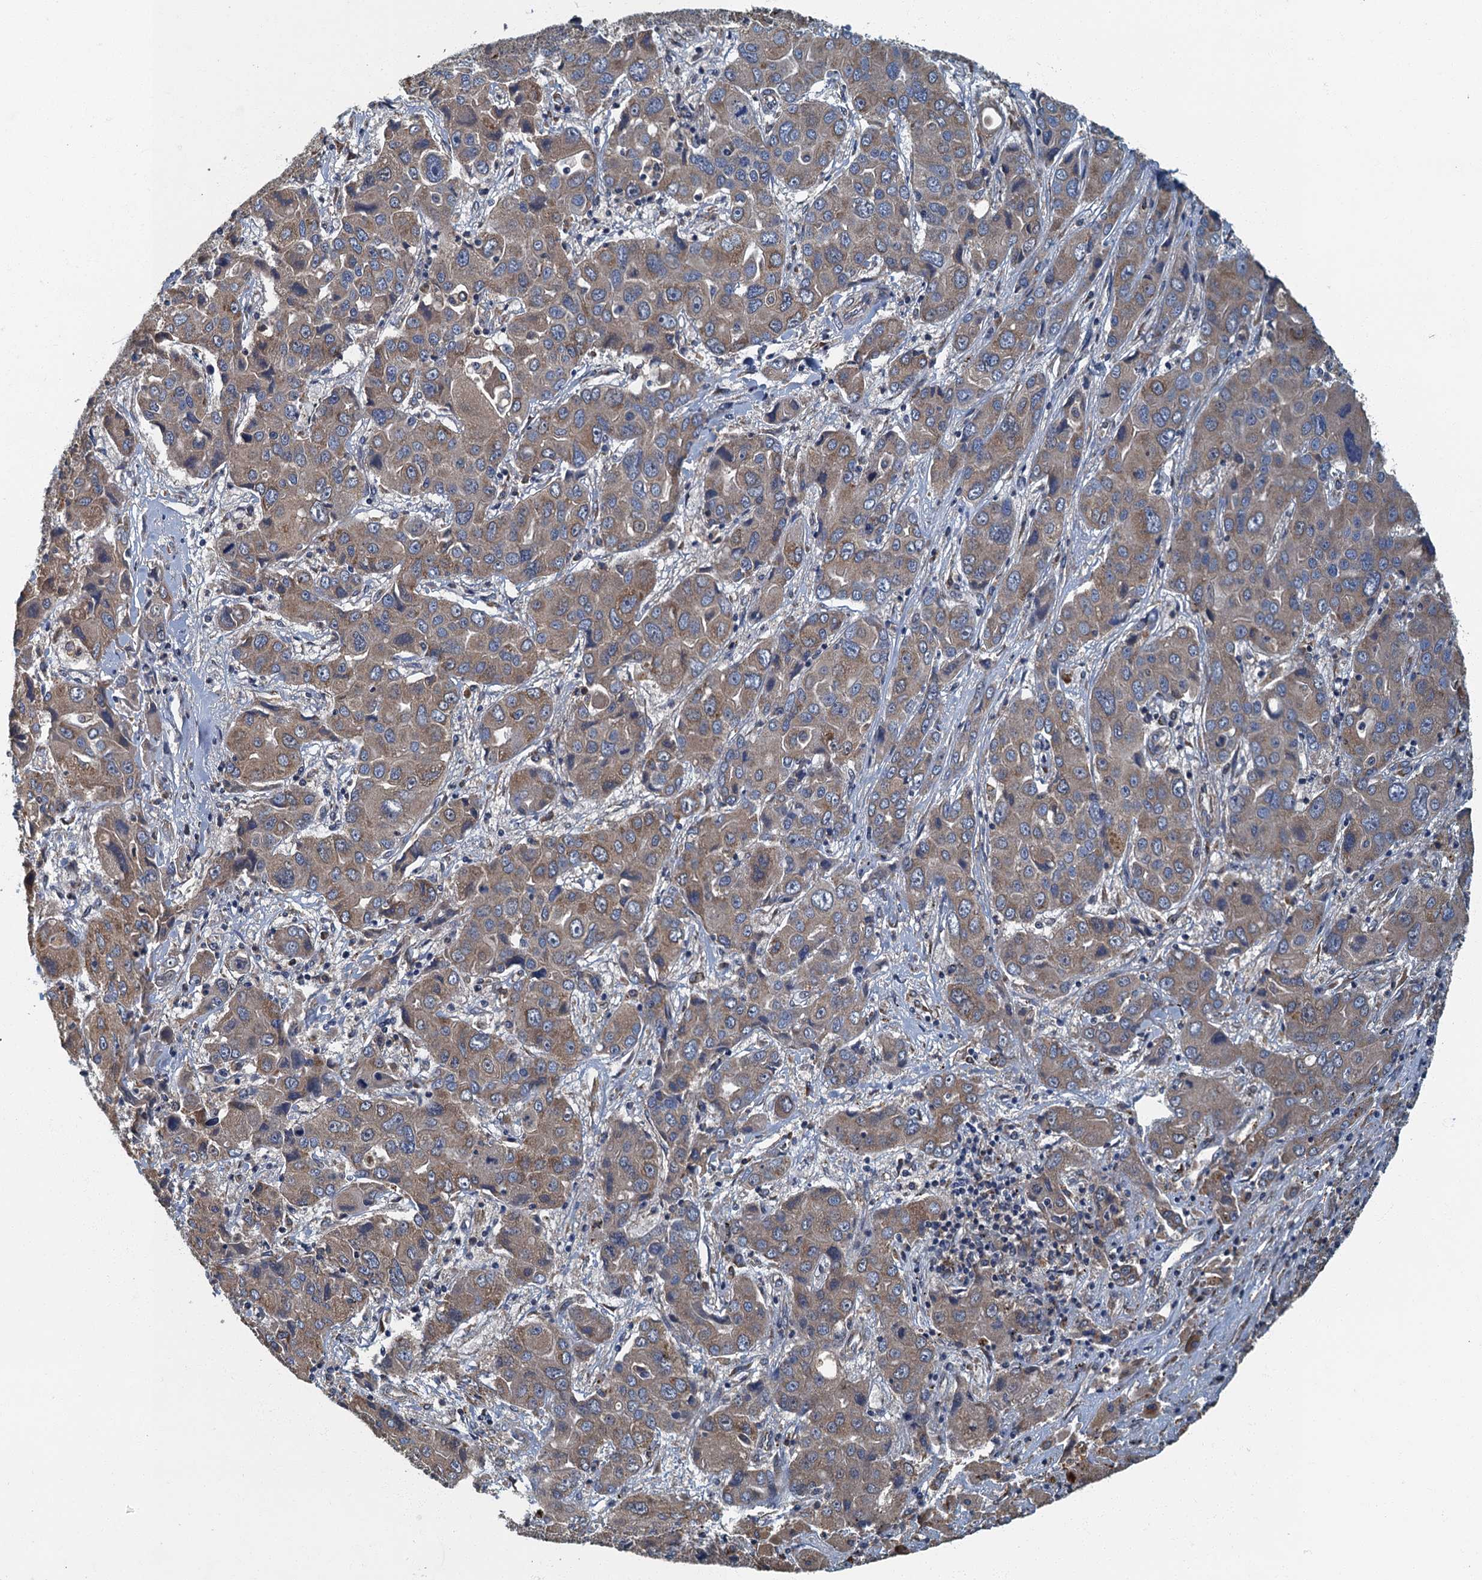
{"staining": {"intensity": "weak", "quantity": ">75%", "location": "cytoplasmic/membranous"}, "tissue": "liver cancer", "cell_type": "Tumor cells", "image_type": "cancer", "snomed": [{"axis": "morphology", "description": "Cholangiocarcinoma"}, {"axis": "topography", "description": "Liver"}], "caption": "The photomicrograph exhibits a brown stain indicating the presence of a protein in the cytoplasmic/membranous of tumor cells in cholangiocarcinoma (liver).", "gene": "DDX49", "patient": {"sex": "male", "age": 67}}